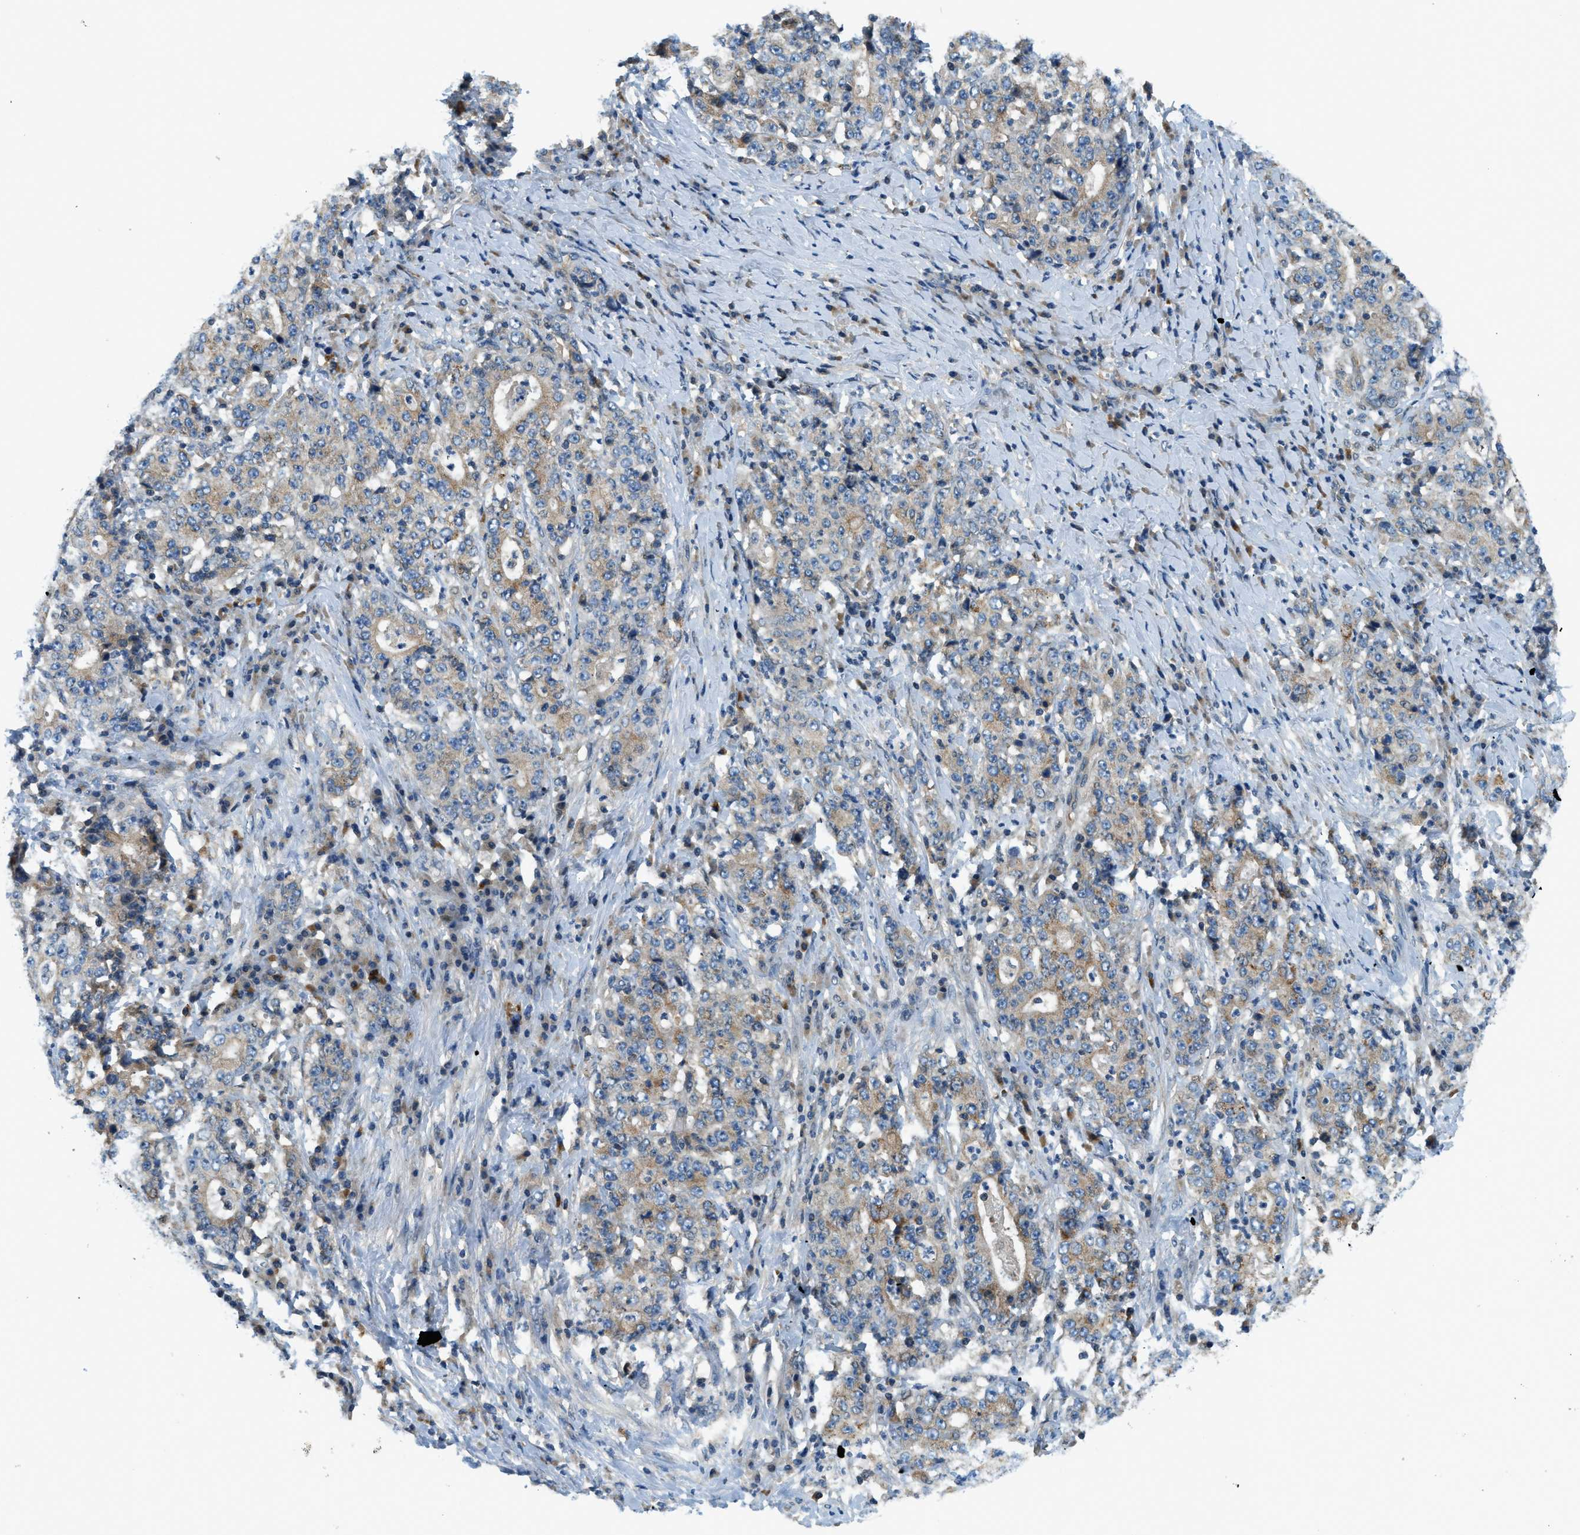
{"staining": {"intensity": "moderate", "quantity": "<25%", "location": "cytoplasmic/membranous"}, "tissue": "stomach cancer", "cell_type": "Tumor cells", "image_type": "cancer", "snomed": [{"axis": "morphology", "description": "Normal tissue, NOS"}, {"axis": "morphology", "description": "Adenocarcinoma, NOS"}, {"axis": "topography", "description": "Stomach, upper"}, {"axis": "topography", "description": "Stomach"}], "caption": "An immunohistochemistry (IHC) micrograph of neoplastic tissue is shown. Protein staining in brown shows moderate cytoplasmic/membranous positivity in stomach cancer (adenocarcinoma) within tumor cells.", "gene": "KCNK1", "patient": {"sex": "male", "age": 59}}